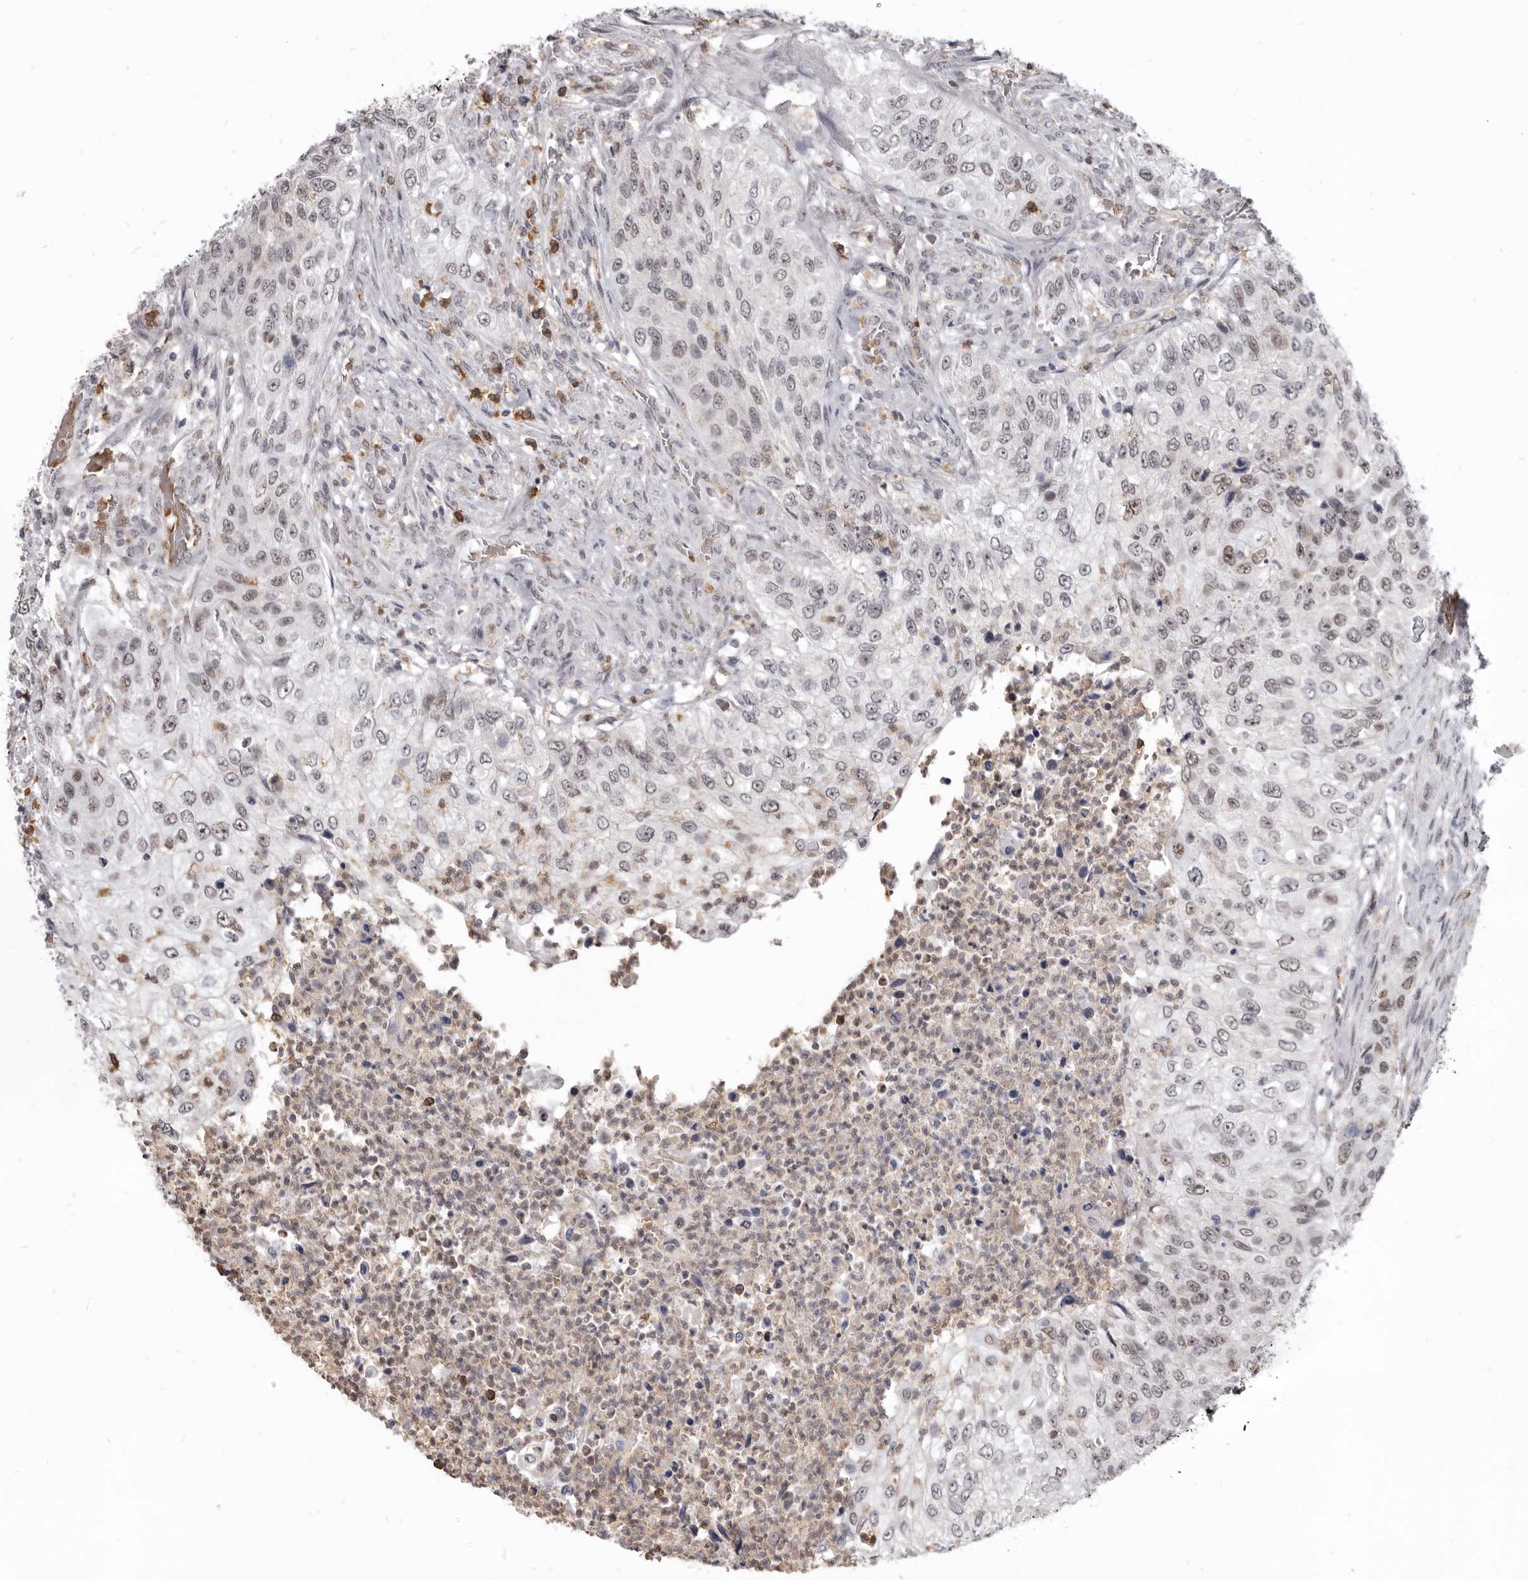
{"staining": {"intensity": "weak", "quantity": "<25%", "location": "nuclear"}, "tissue": "urothelial cancer", "cell_type": "Tumor cells", "image_type": "cancer", "snomed": [{"axis": "morphology", "description": "Urothelial carcinoma, High grade"}, {"axis": "topography", "description": "Urinary bladder"}], "caption": "Human urothelial cancer stained for a protein using immunohistochemistry displays no positivity in tumor cells.", "gene": "CGN", "patient": {"sex": "female", "age": 60}}